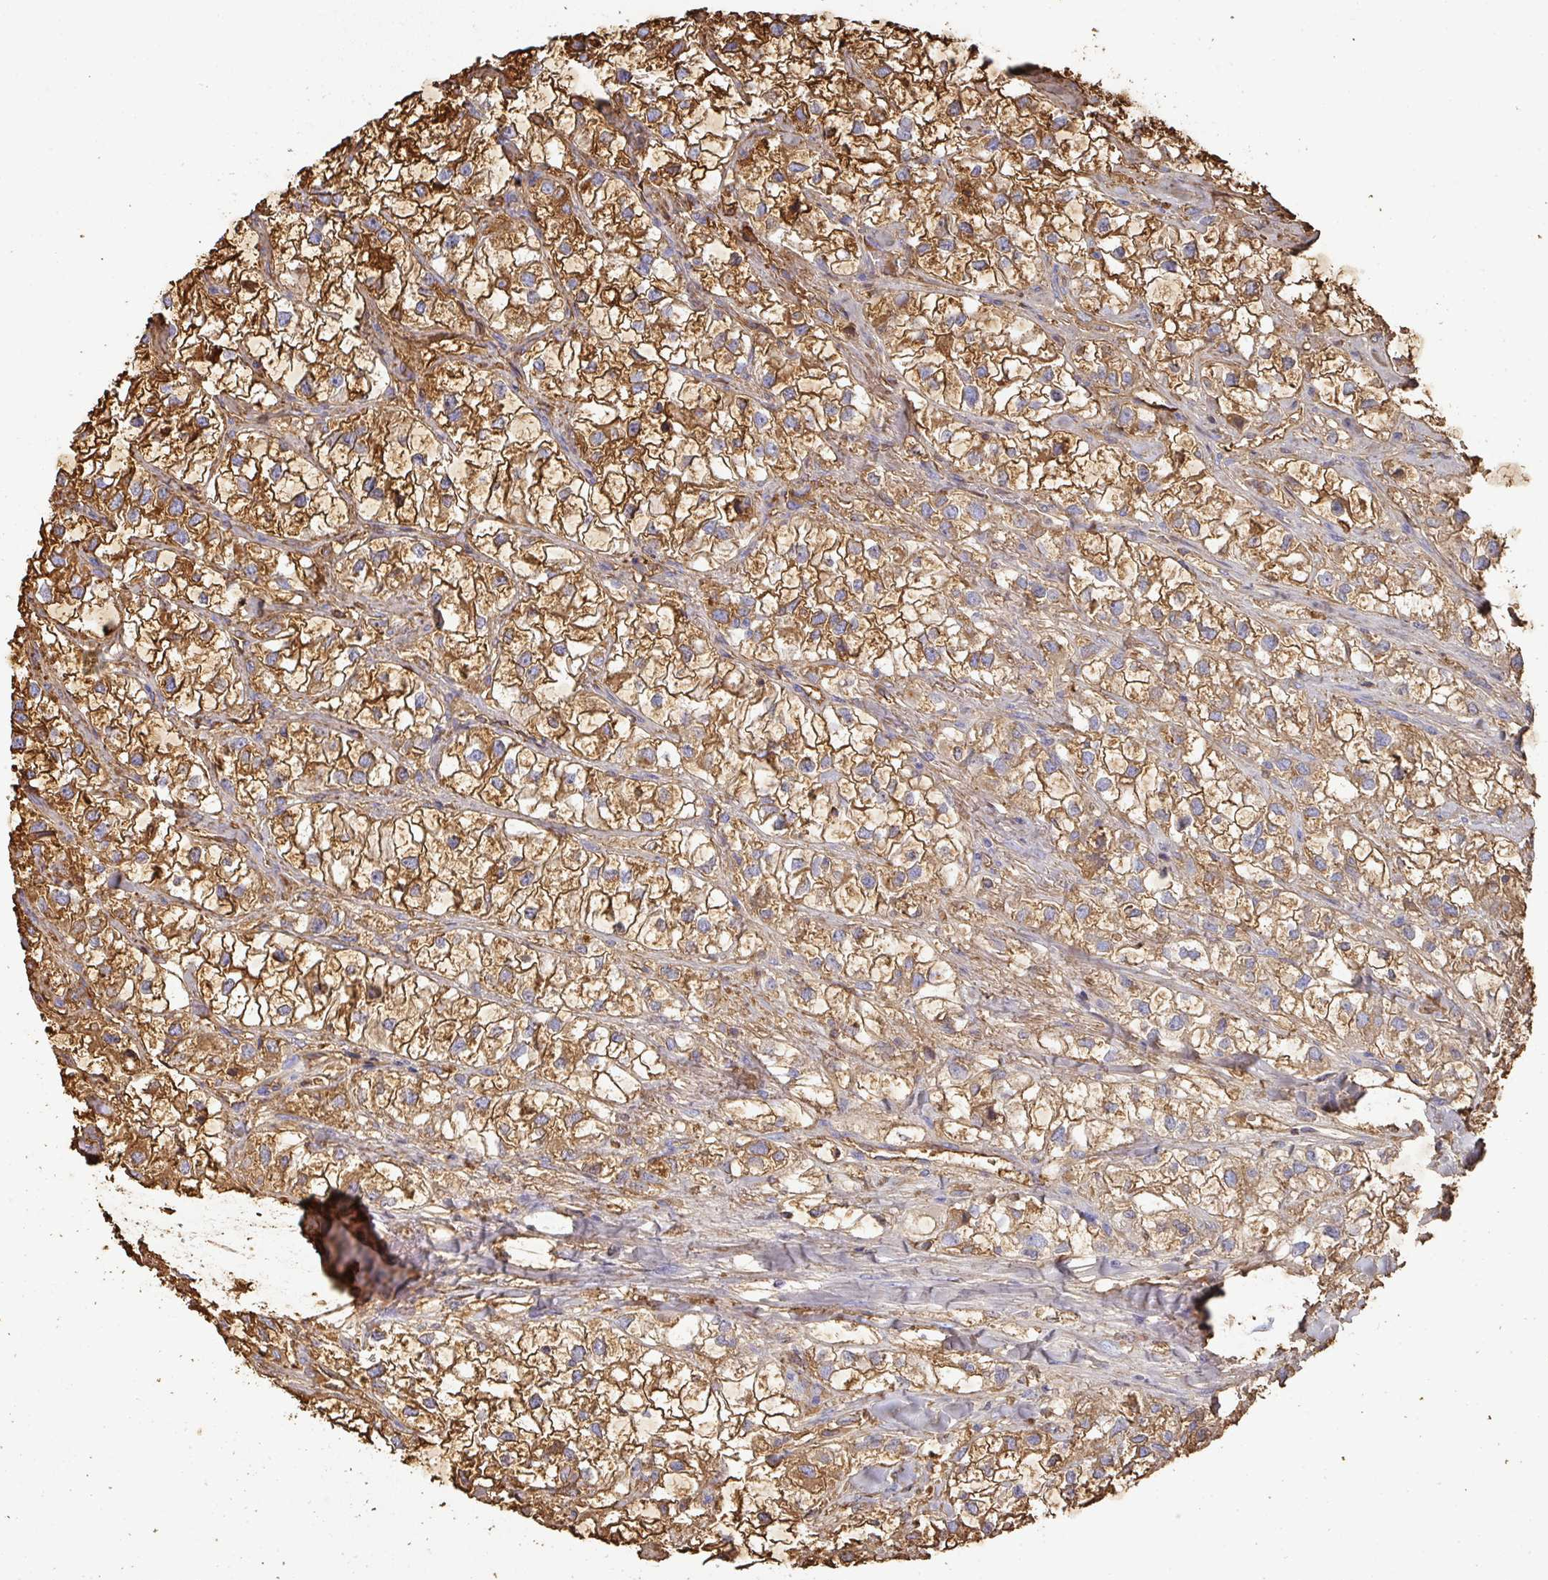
{"staining": {"intensity": "moderate", "quantity": ">75%", "location": "cytoplasmic/membranous"}, "tissue": "renal cancer", "cell_type": "Tumor cells", "image_type": "cancer", "snomed": [{"axis": "morphology", "description": "Adenocarcinoma, NOS"}, {"axis": "topography", "description": "Kidney"}], "caption": "Human renal adenocarcinoma stained for a protein (brown) demonstrates moderate cytoplasmic/membranous positive expression in about >75% of tumor cells.", "gene": "ALB", "patient": {"sex": "male", "age": 59}}